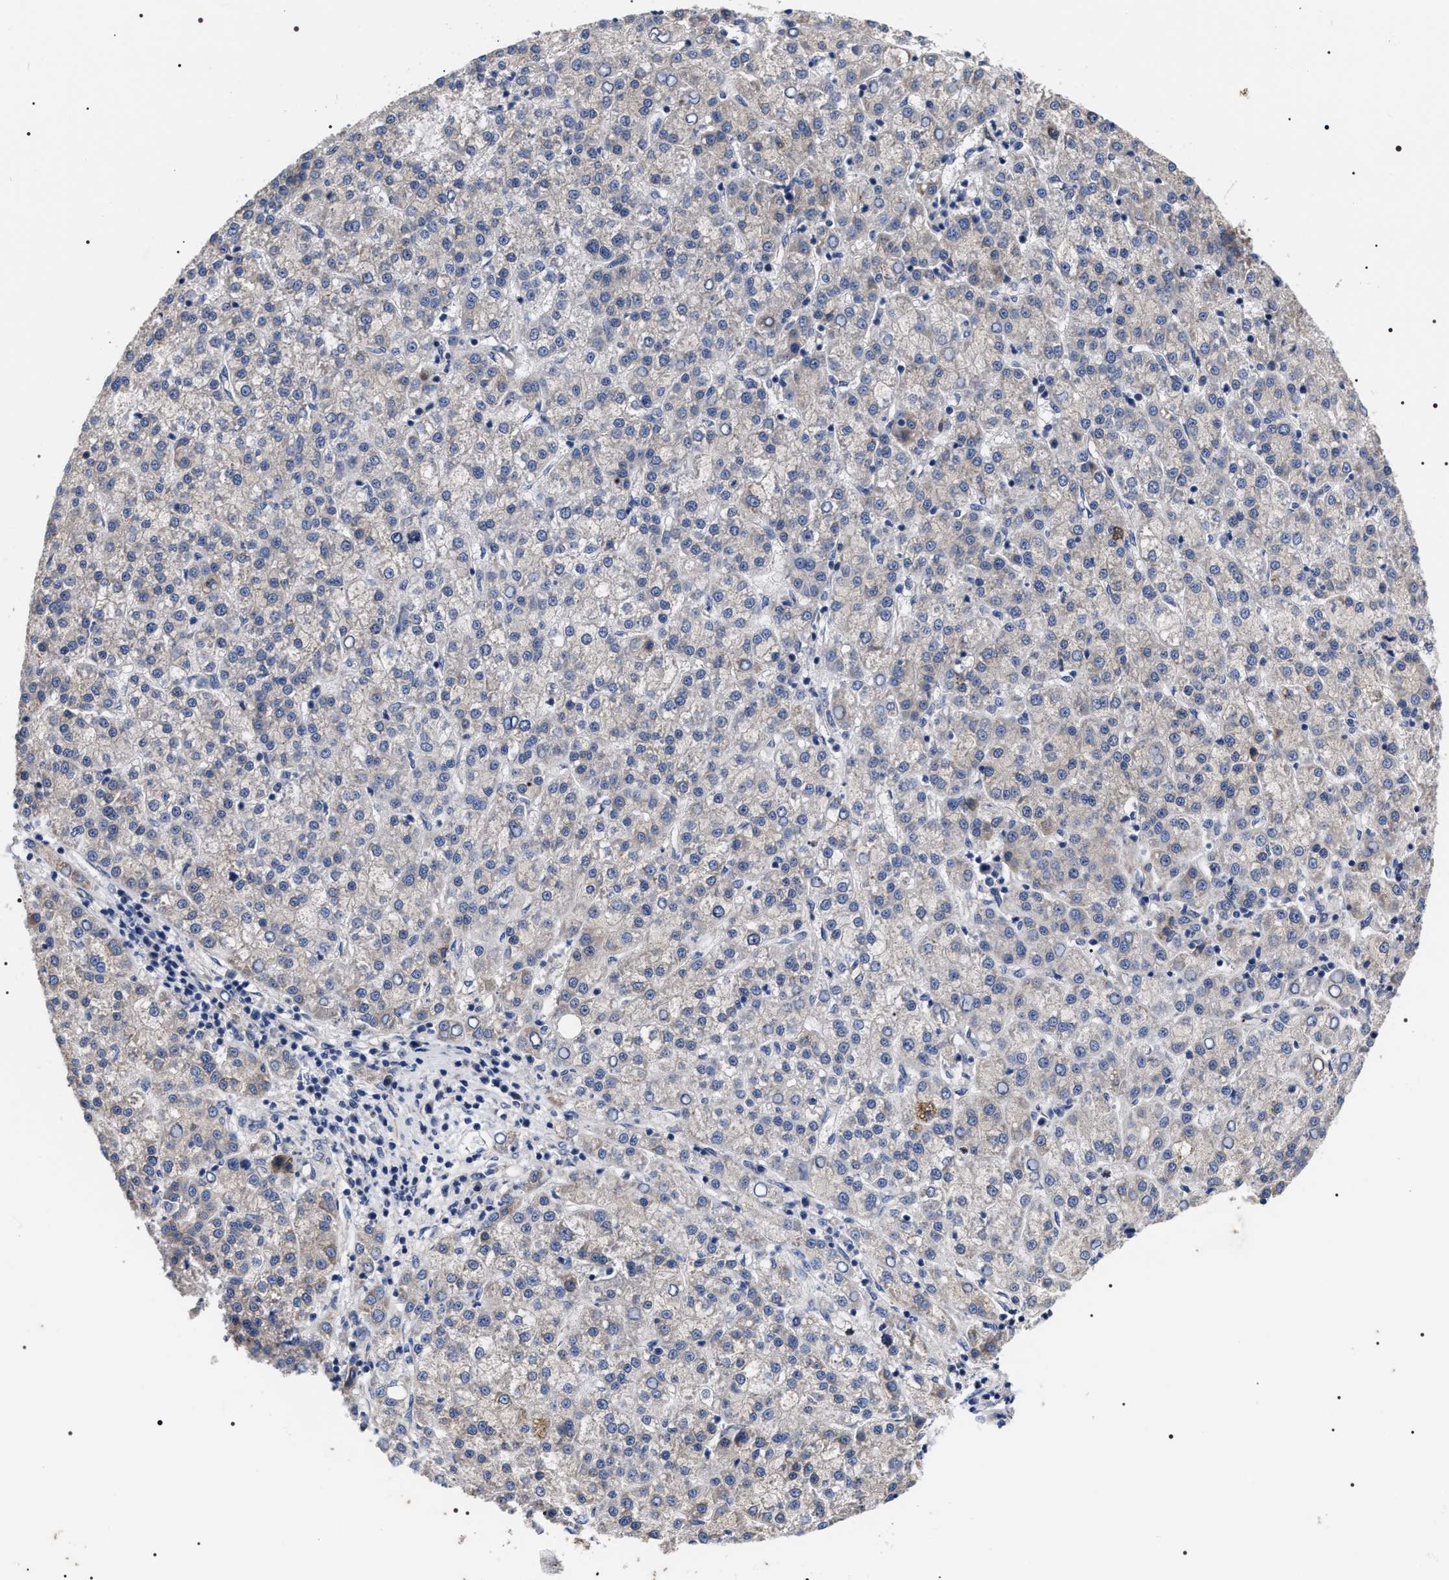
{"staining": {"intensity": "negative", "quantity": "none", "location": "none"}, "tissue": "liver cancer", "cell_type": "Tumor cells", "image_type": "cancer", "snomed": [{"axis": "morphology", "description": "Carcinoma, Hepatocellular, NOS"}, {"axis": "topography", "description": "Liver"}], "caption": "Immunohistochemical staining of human liver cancer displays no significant expression in tumor cells.", "gene": "TSPAN33", "patient": {"sex": "female", "age": 58}}